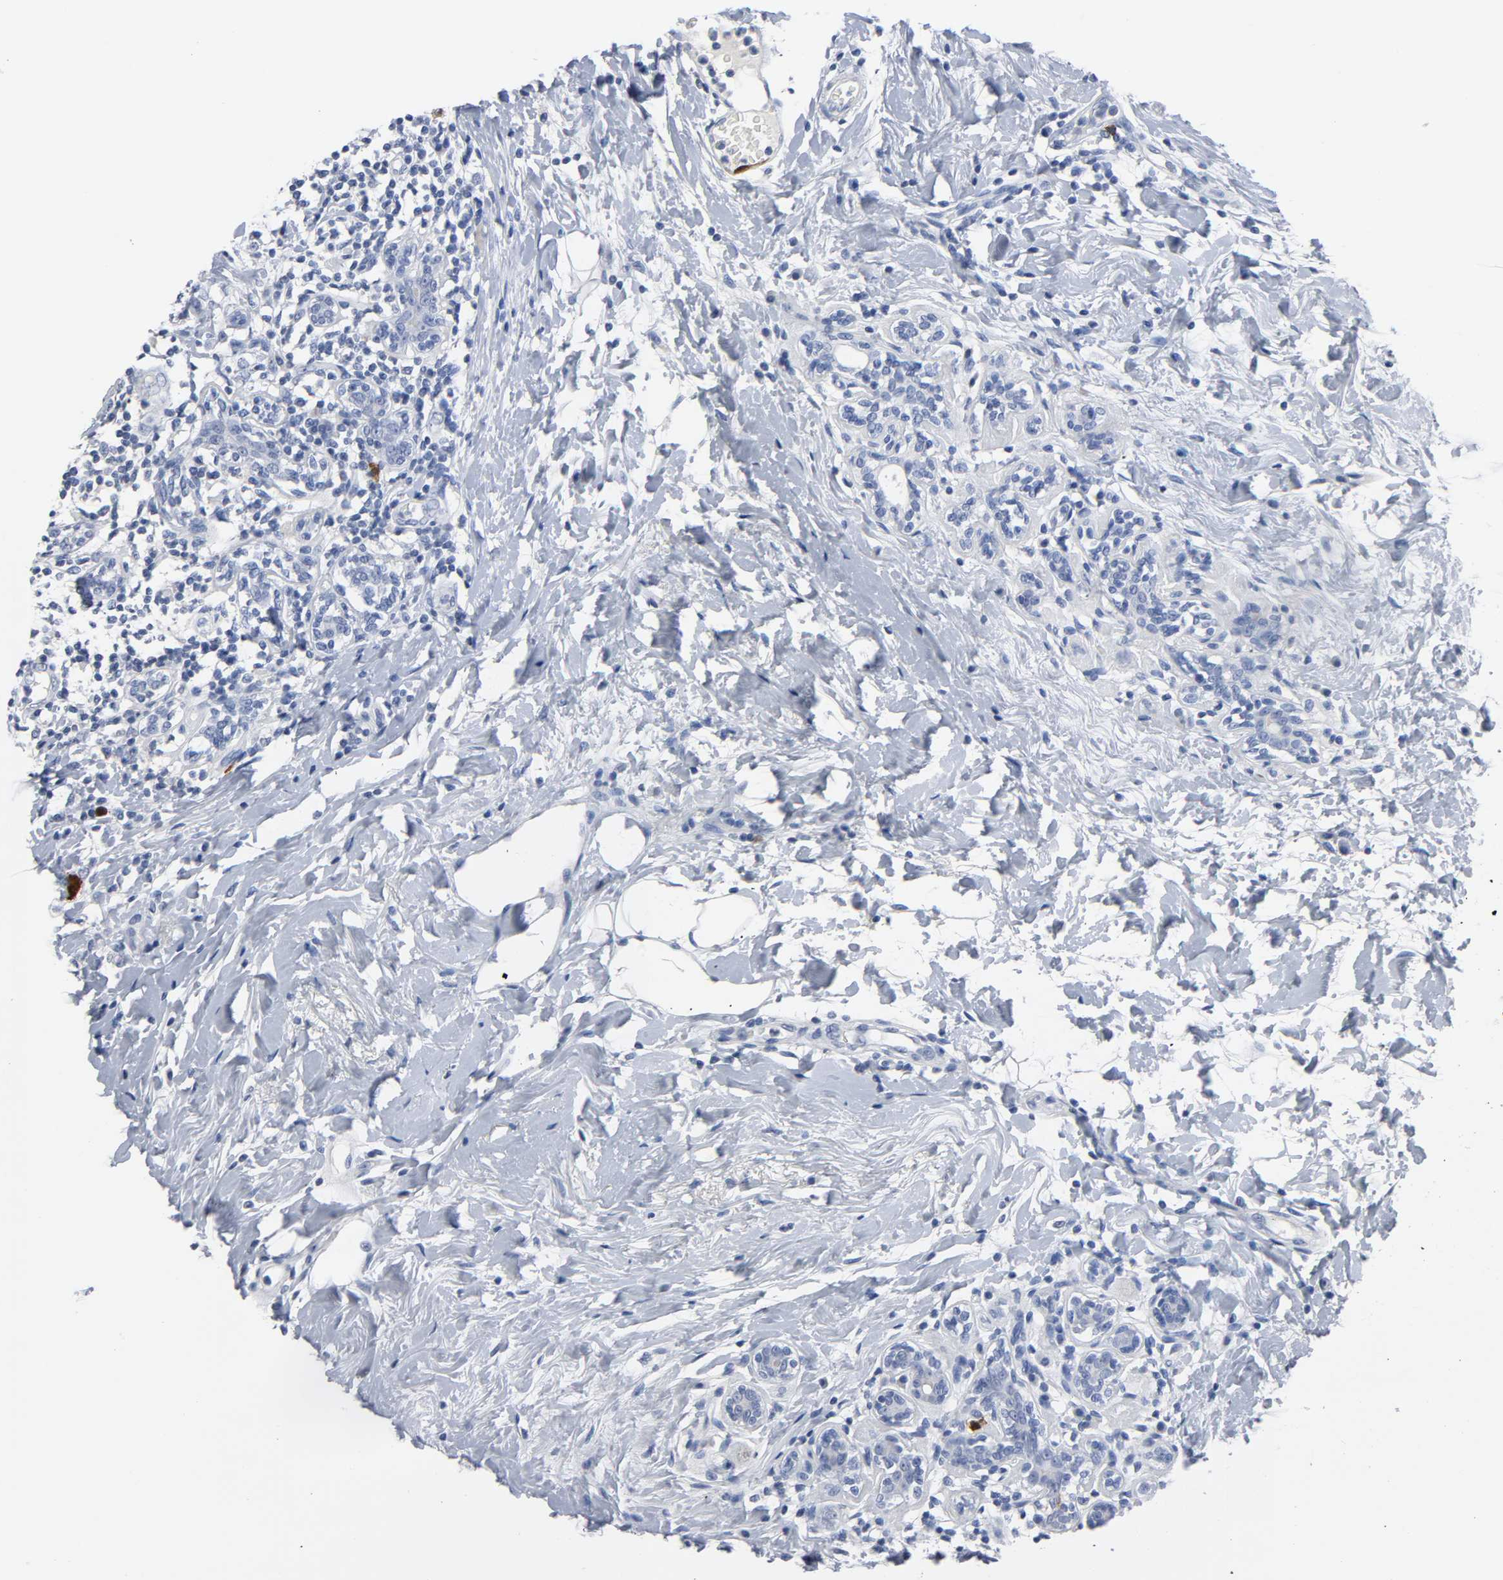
{"staining": {"intensity": "strong", "quantity": "<25%", "location": "nuclear"}, "tissue": "breast cancer", "cell_type": "Tumor cells", "image_type": "cancer", "snomed": [{"axis": "morphology", "description": "Normal tissue, NOS"}, {"axis": "morphology", "description": "Lobular carcinoma"}, {"axis": "topography", "description": "Breast"}], "caption": "IHC (DAB) staining of breast lobular carcinoma displays strong nuclear protein positivity in approximately <25% of tumor cells. Nuclei are stained in blue.", "gene": "CDC20", "patient": {"sex": "female", "age": 47}}